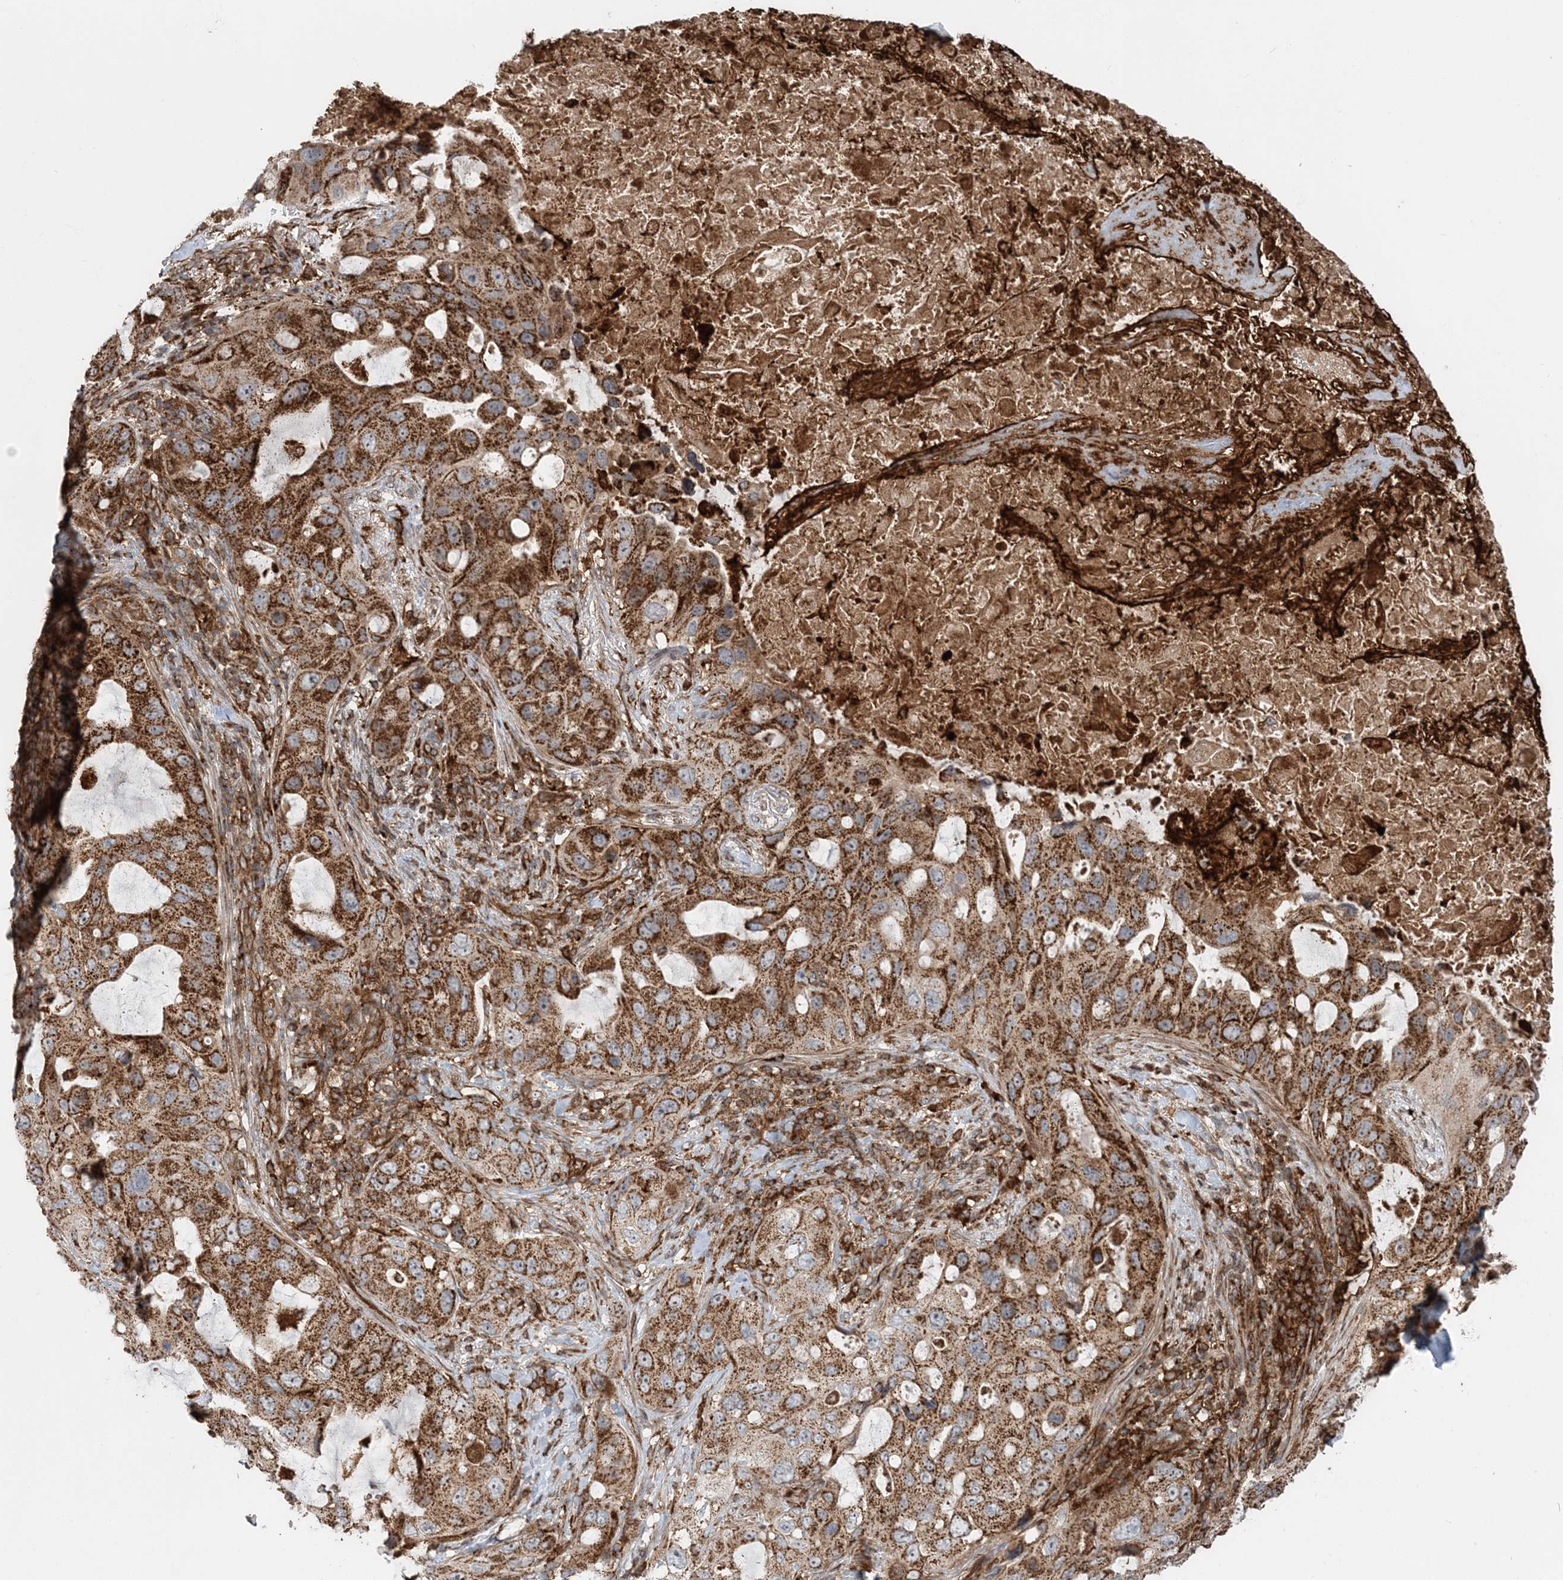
{"staining": {"intensity": "moderate", "quantity": ">75%", "location": "cytoplasmic/membranous"}, "tissue": "lung cancer", "cell_type": "Tumor cells", "image_type": "cancer", "snomed": [{"axis": "morphology", "description": "Squamous cell carcinoma, NOS"}, {"axis": "topography", "description": "Lung"}], "caption": "IHC staining of lung cancer, which reveals medium levels of moderate cytoplasmic/membranous staining in about >75% of tumor cells indicating moderate cytoplasmic/membranous protein positivity. The staining was performed using DAB (brown) for protein detection and nuclei were counterstained in hematoxylin (blue).", "gene": "LRPPRC", "patient": {"sex": "female", "age": 73}}